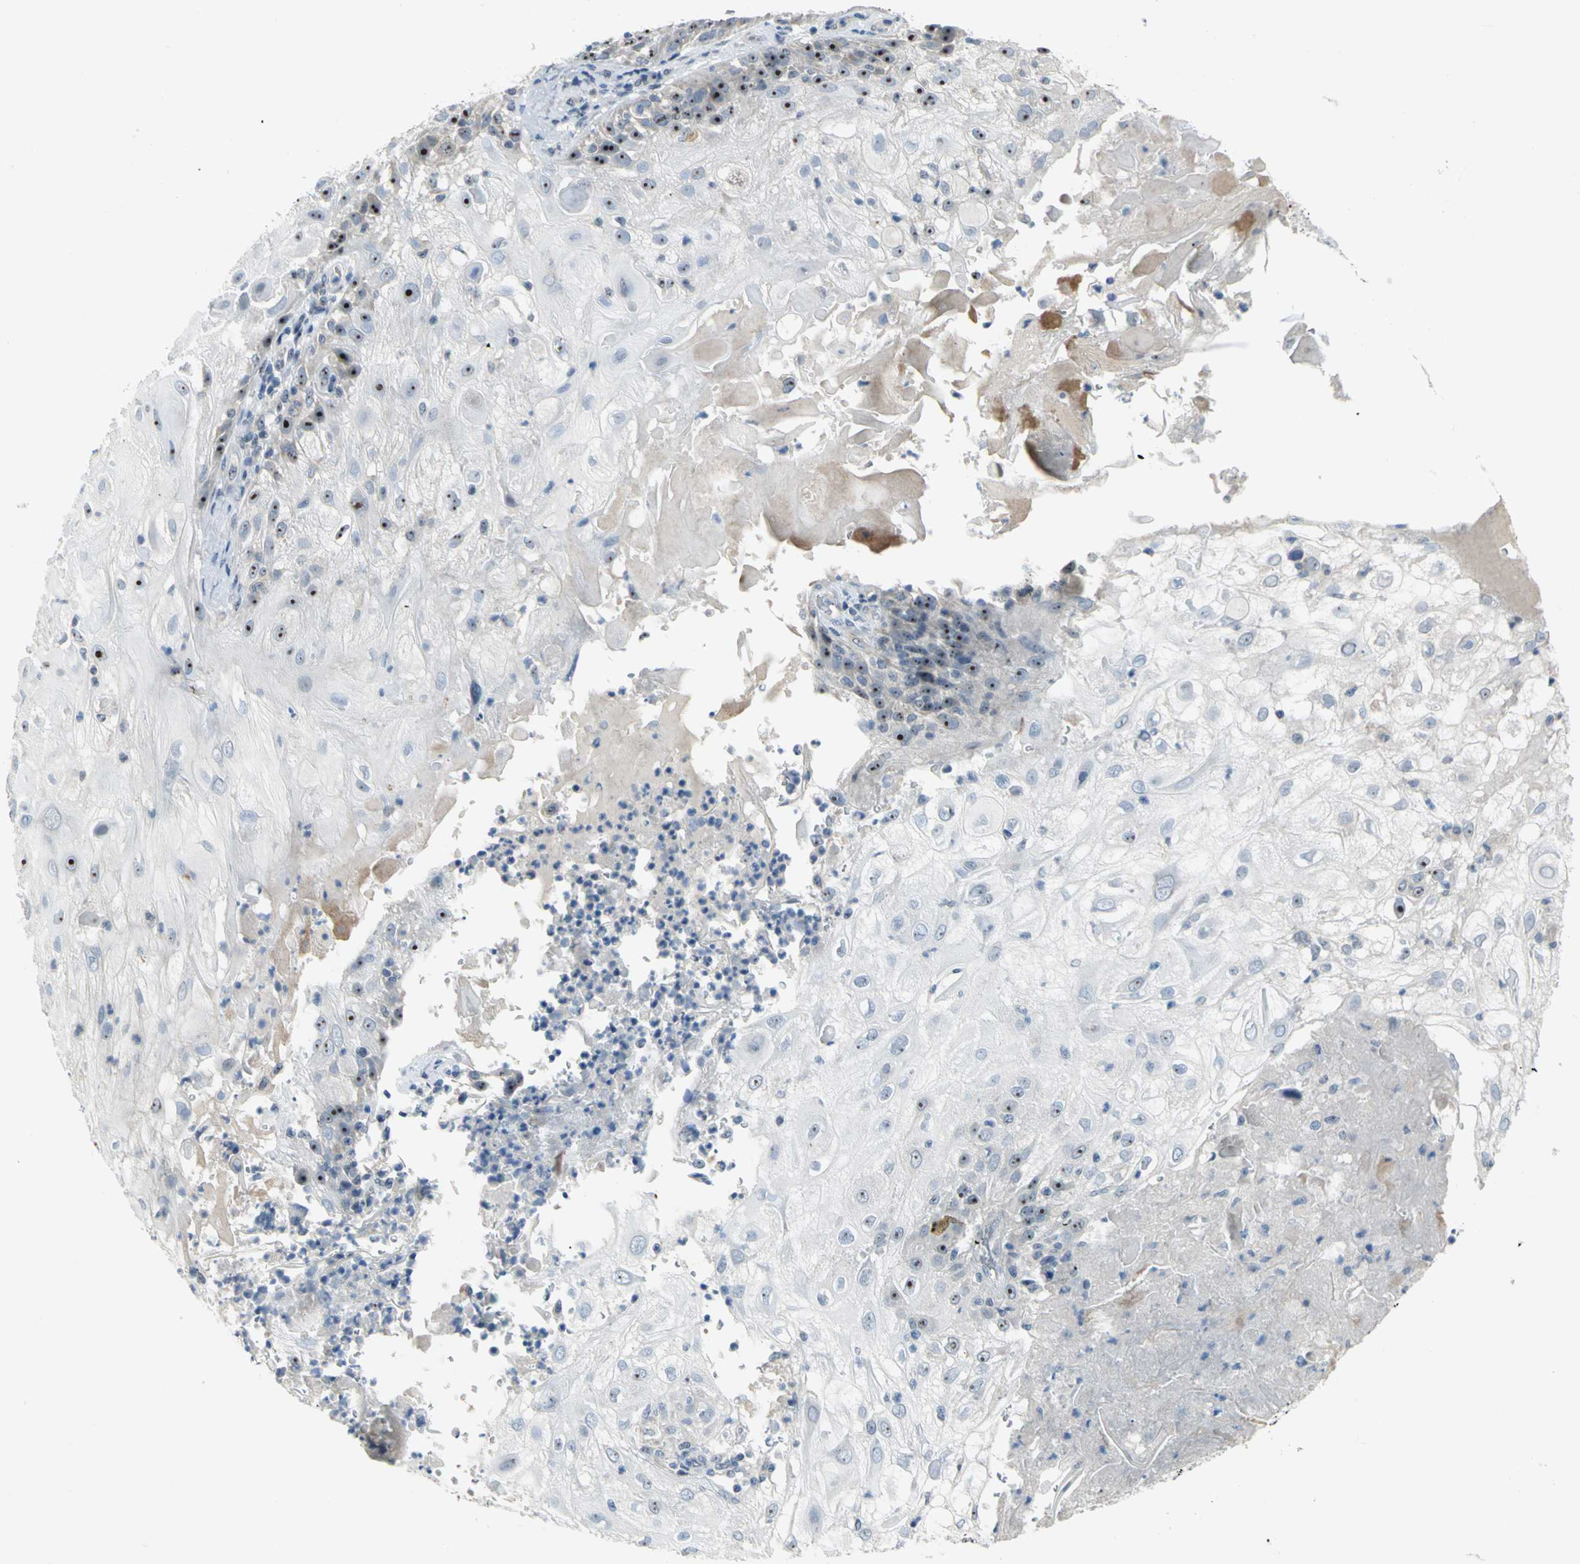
{"staining": {"intensity": "strong", "quantity": "25%-75%", "location": "nuclear"}, "tissue": "skin cancer", "cell_type": "Tumor cells", "image_type": "cancer", "snomed": [{"axis": "morphology", "description": "Normal tissue, NOS"}, {"axis": "morphology", "description": "Squamous cell carcinoma, NOS"}, {"axis": "topography", "description": "Skin"}], "caption": "The immunohistochemical stain highlights strong nuclear staining in tumor cells of skin squamous cell carcinoma tissue.", "gene": "MYBBP1A", "patient": {"sex": "female", "age": 83}}